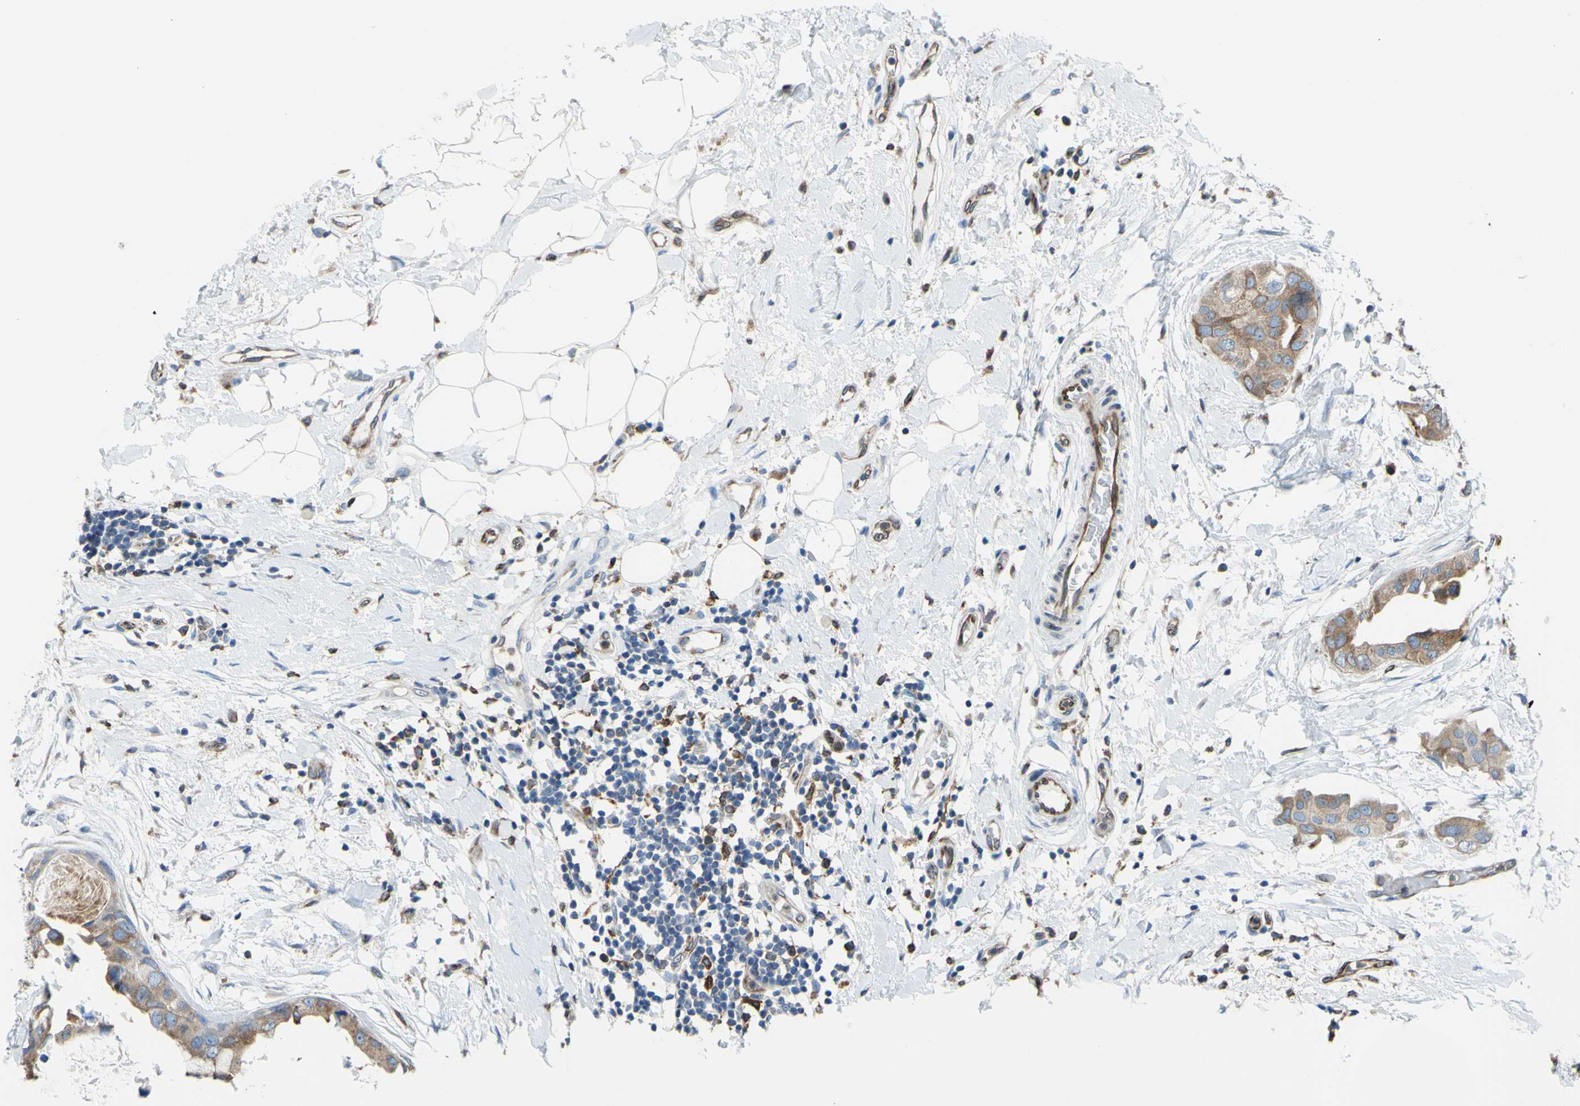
{"staining": {"intensity": "moderate", "quantity": ">75%", "location": "cytoplasmic/membranous"}, "tissue": "breast cancer", "cell_type": "Tumor cells", "image_type": "cancer", "snomed": [{"axis": "morphology", "description": "Duct carcinoma"}, {"axis": "topography", "description": "Breast"}], "caption": "Brown immunohistochemical staining in human intraductal carcinoma (breast) demonstrates moderate cytoplasmic/membranous positivity in approximately >75% of tumor cells.", "gene": "MGST2", "patient": {"sex": "female", "age": 40}}